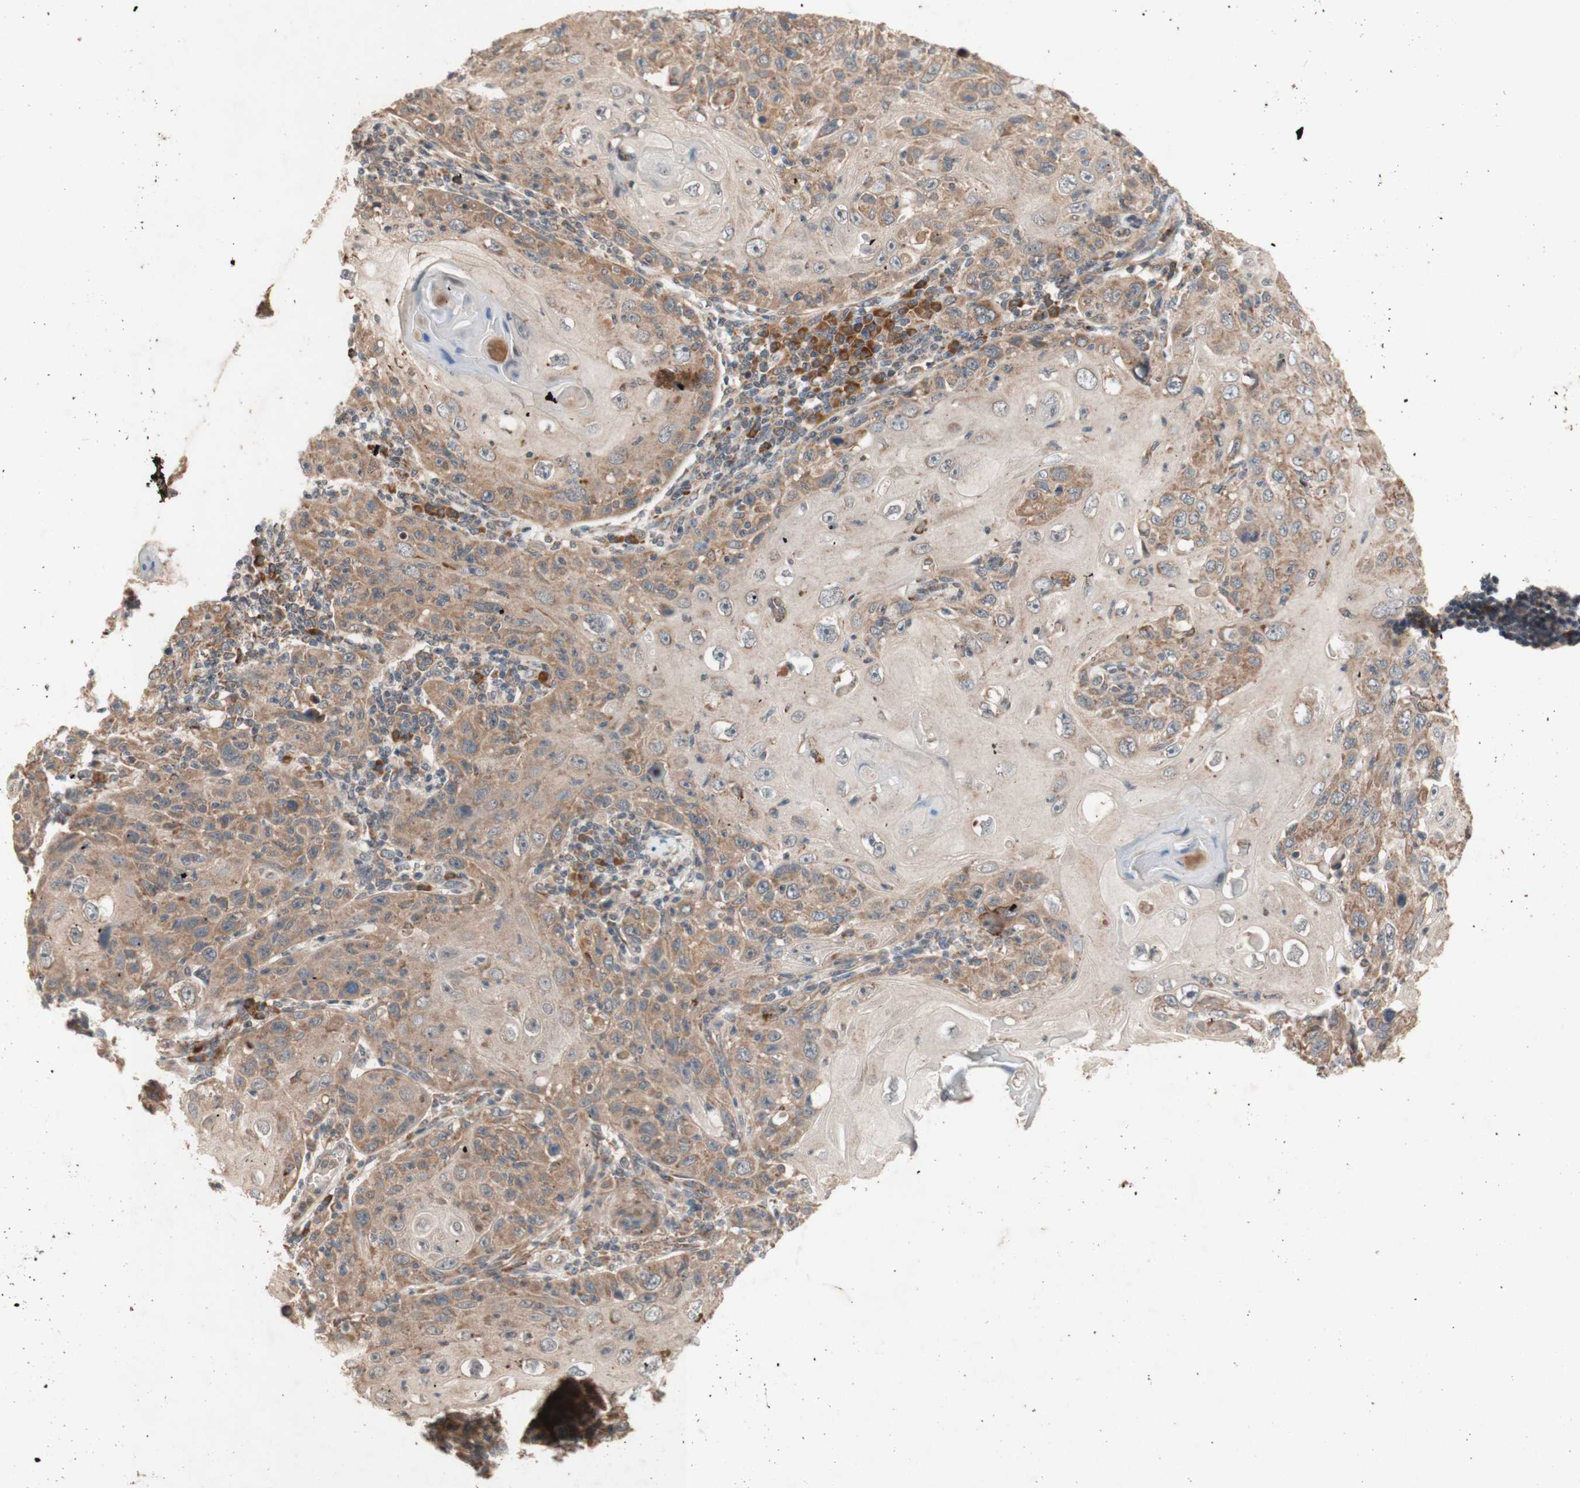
{"staining": {"intensity": "moderate", "quantity": "25%-75%", "location": "cytoplasmic/membranous"}, "tissue": "skin cancer", "cell_type": "Tumor cells", "image_type": "cancer", "snomed": [{"axis": "morphology", "description": "Squamous cell carcinoma, NOS"}, {"axis": "topography", "description": "Skin"}], "caption": "Approximately 25%-75% of tumor cells in human skin cancer exhibit moderate cytoplasmic/membranous protein expression as visualized by brown immunohistochemical staining.", "gene": "DDOST", "patient": {"sex": "female", "age": 88}}